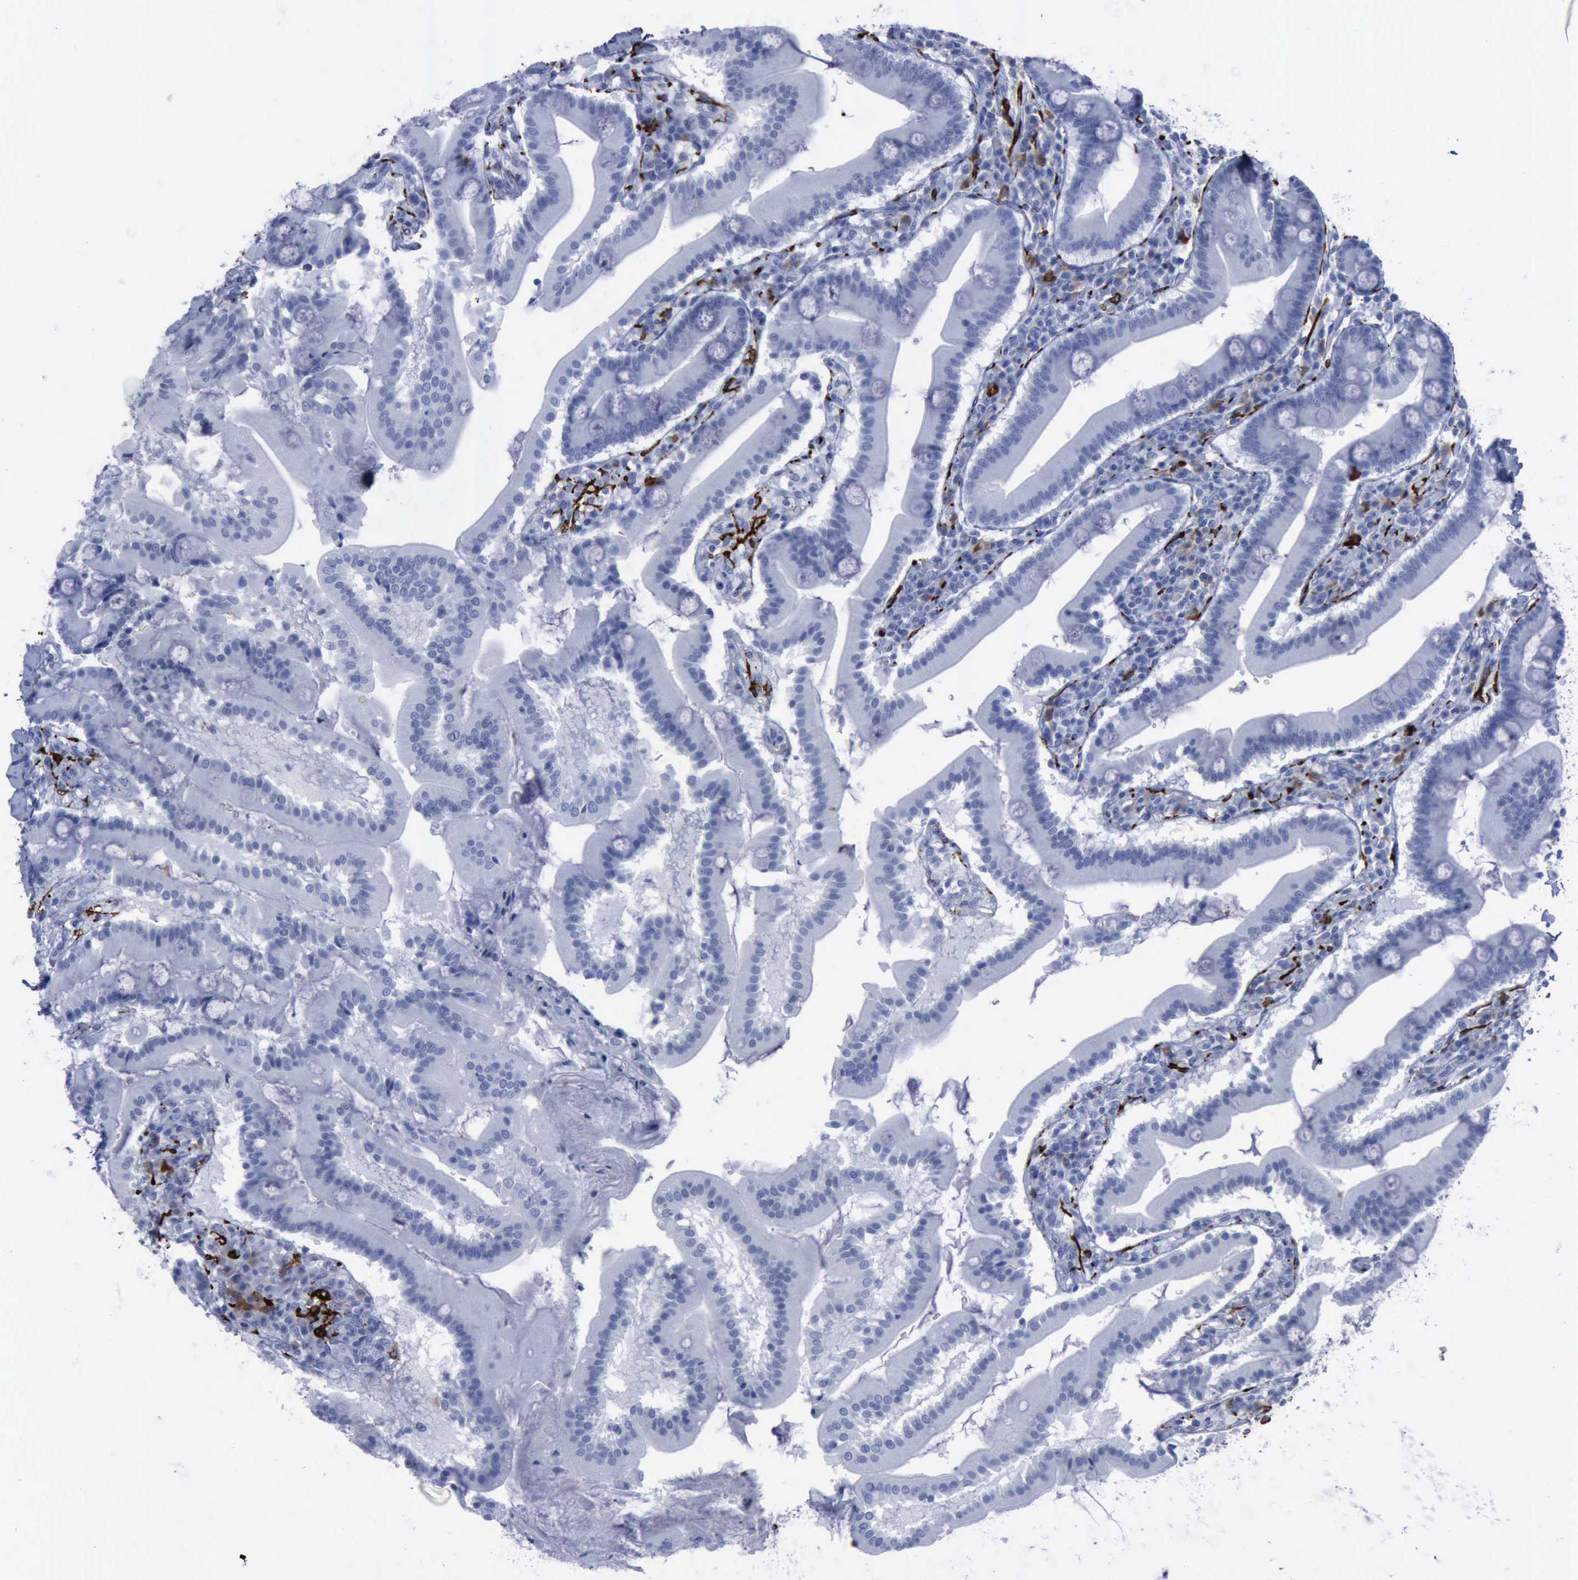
{"staining": {"intensity": "negative", "quantity": "none", "location": "none"}, "tissue": "duodenum", "cell_type": "Glandular cells", "image_type": "normal", "snomed": [{"axis": "morphology", "description": "Normal tissue, NOS"}, {"axis": "topography", "description": "Duodenum"}], "caption": "Benign duodenum was stained to show a protein in brown. There is no significant expression in glandular cells. Nuclei are stained in blue.", "gene": "NGFR", "patient": {"sex": "male", "age": 50}}